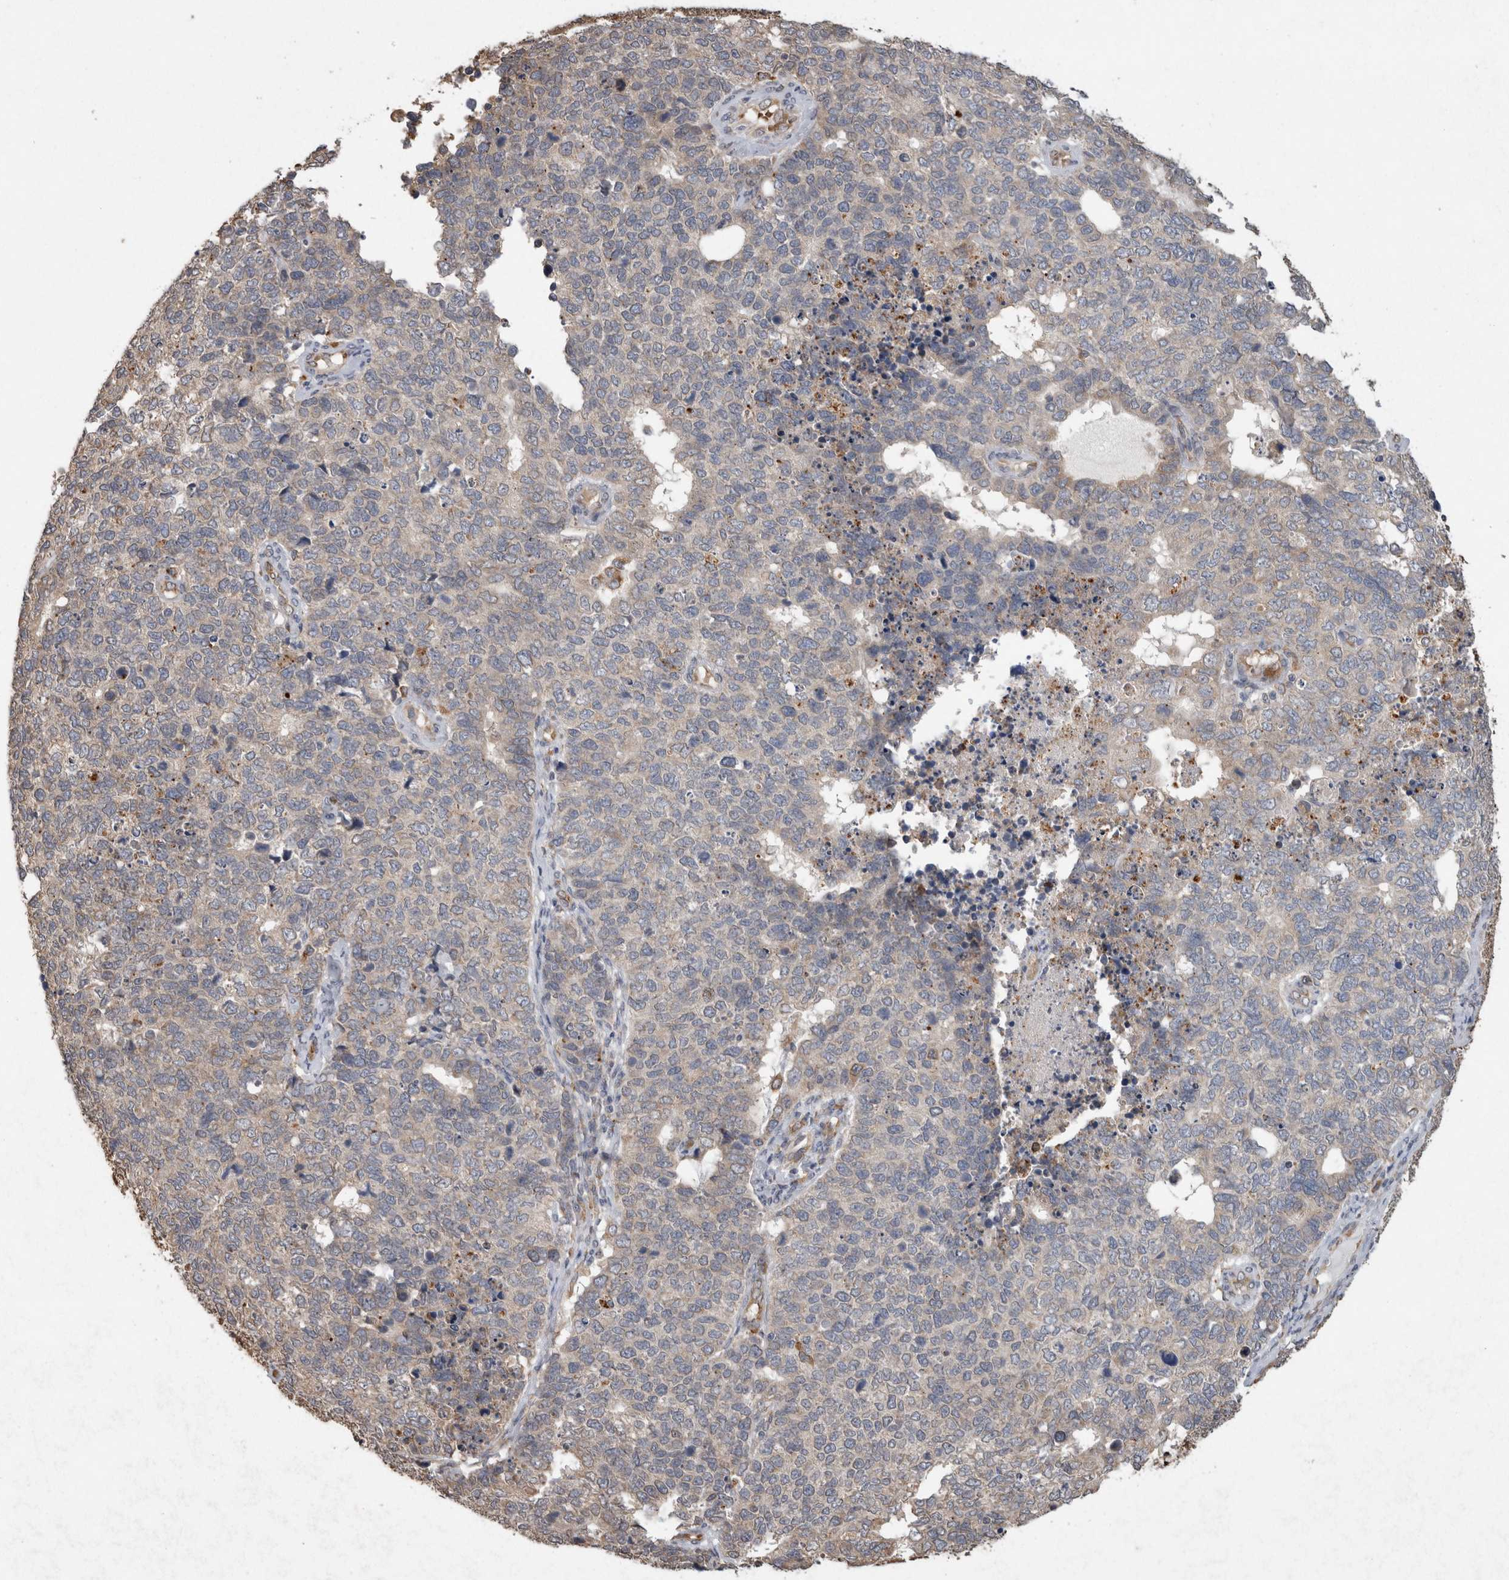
{"staining": {"intensity": "weak", "quantity": "25%-75%", "location": "cytoplasmic/membranous"}, "tissue": "cervical cancer", "cell_type": "Tumor cells", "image_type": "cancer", "snomed": [{"axis": "morphology", "description": "Squamous cell carcinoma, NOS"}, {"axis": "topography", "description": "Cervix"}], "caption": "Cervical cancer stained with a protein marker shows weak staining in tumor cells.", "gene": "ADGRL3", "patient": {"sex": "female", "age": 63}}